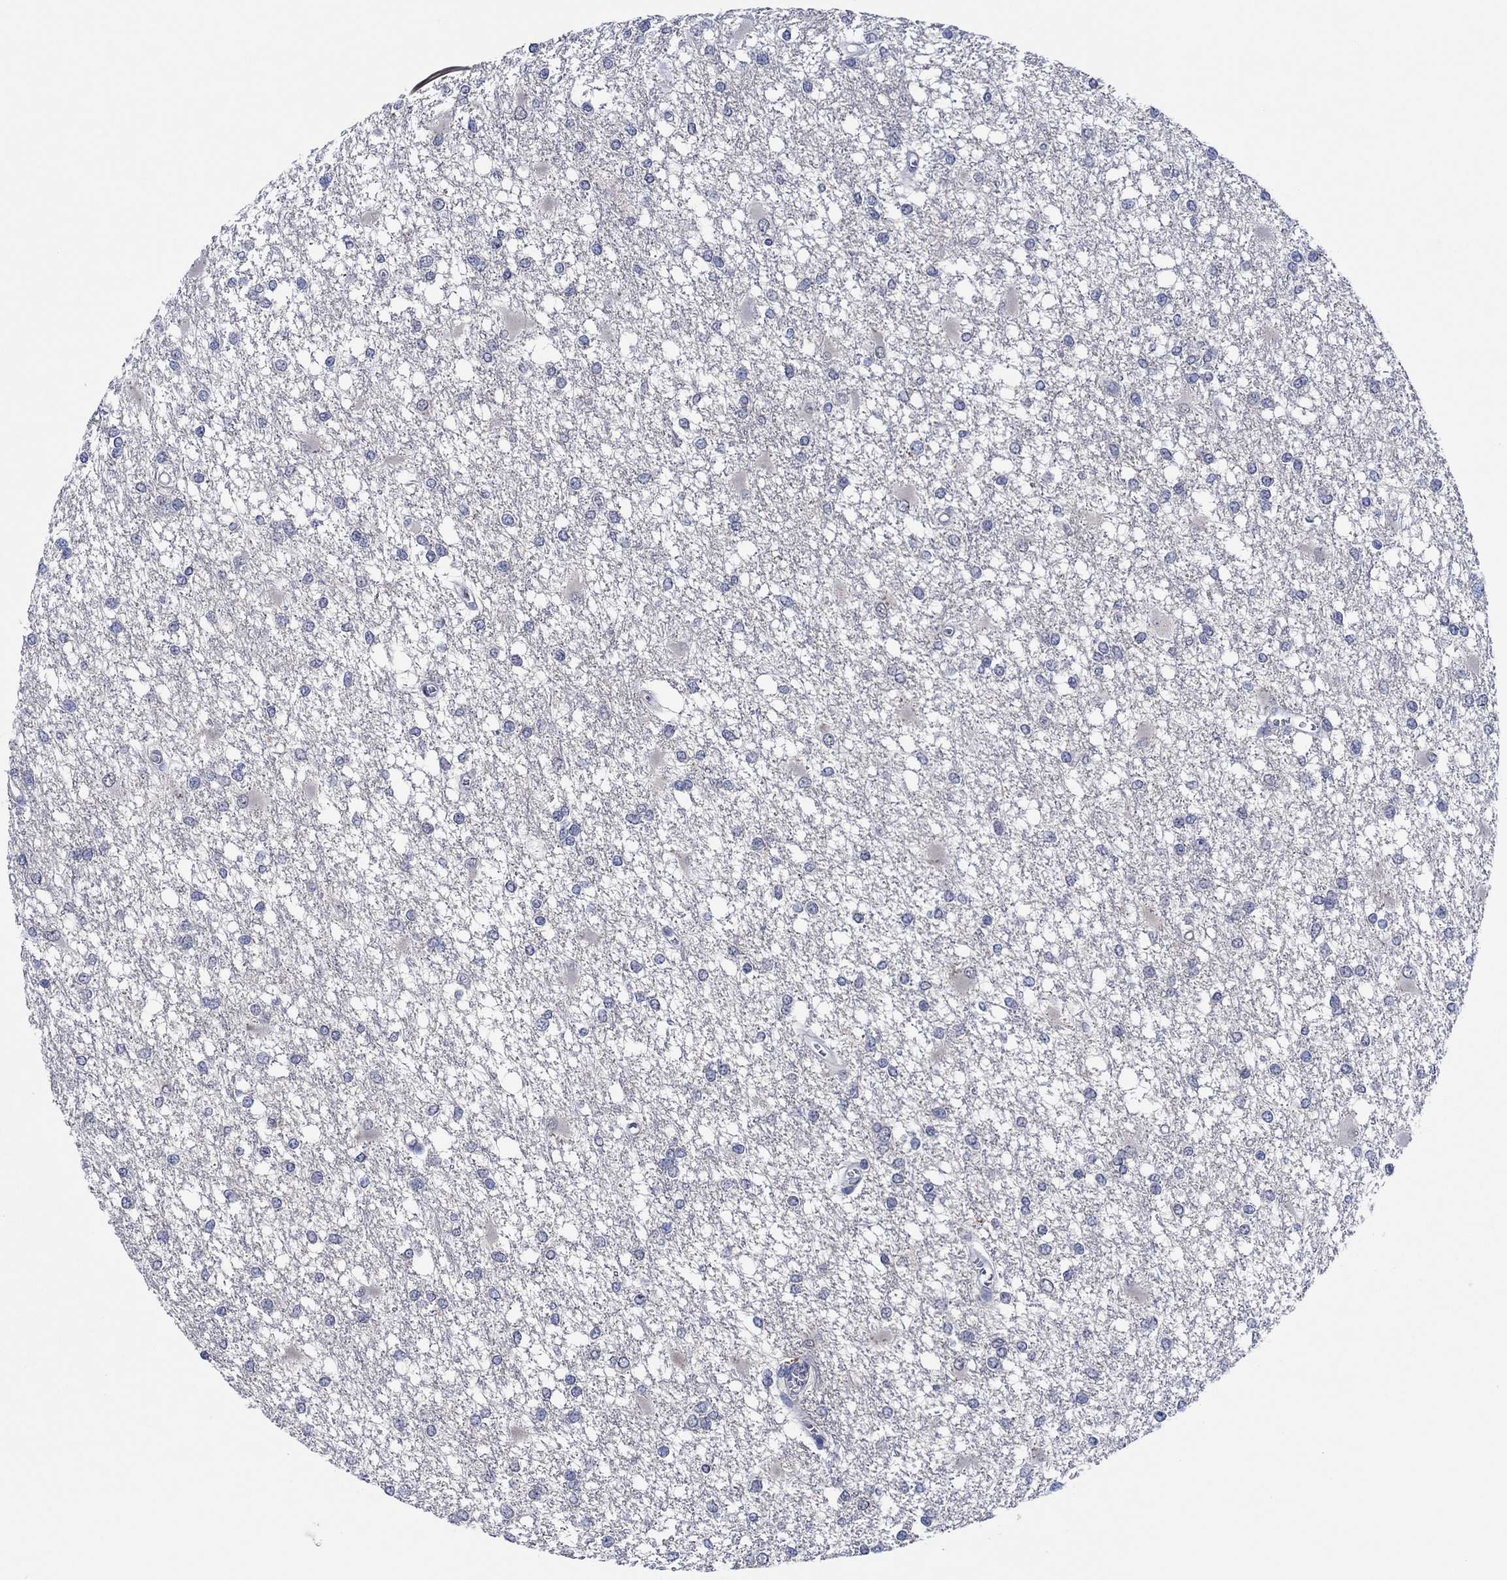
{"staining": {"intensity": "negative", "quantity": "none", "location": "none"}, "tissue": "glioma", "cell_type": "Tumor cells", "image_type": "cancer", "snomed": [{"axis": "morphology", "description": "Glioma, malignant, High grade"}, {"axis": "topography", "description": "Cerebral cortex"}], "caption": "This is an IHC micrograph of human glioma. There is no staining in tumor cells.", "gene": "PRRT3", "patient": {"sex": "male", "age": 79}}